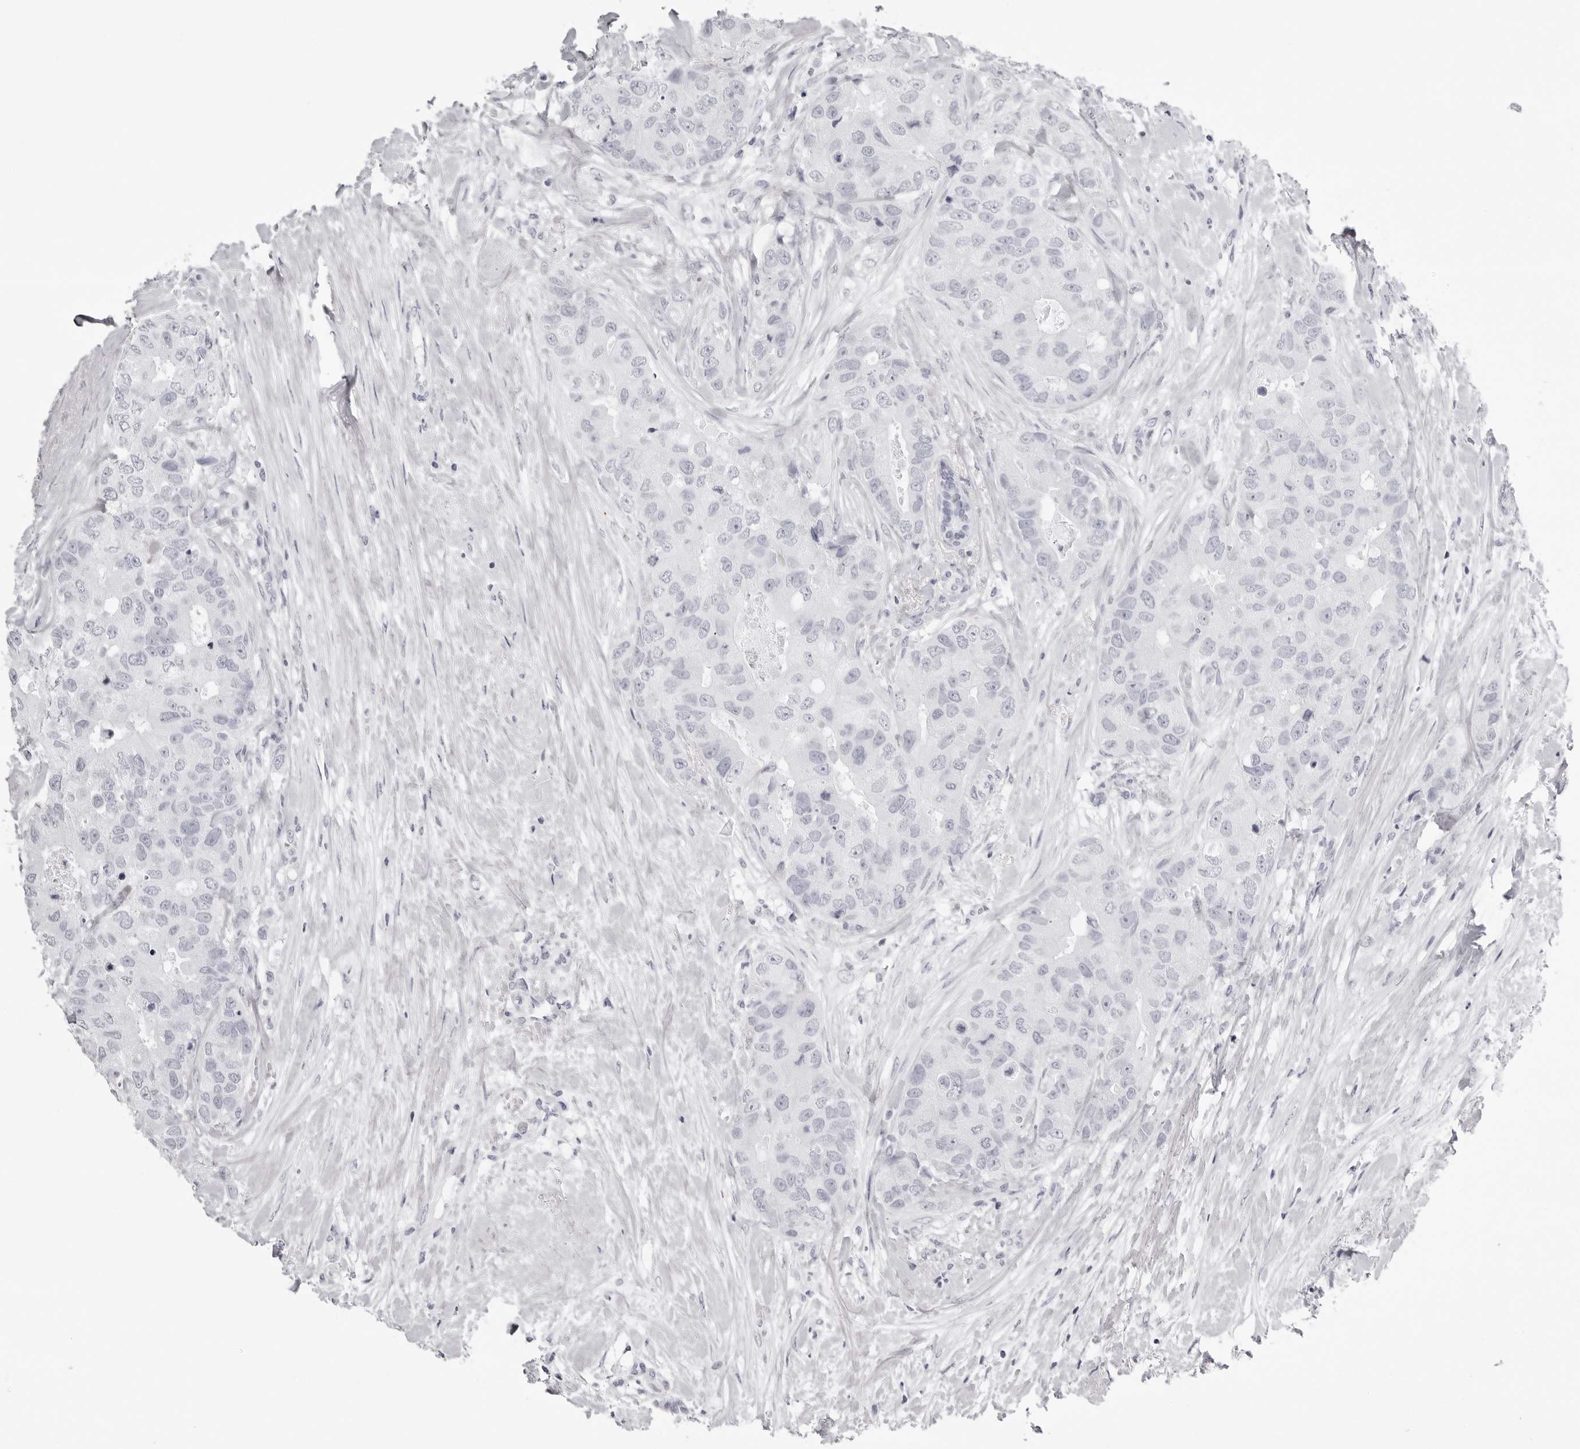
{"staining": {"intensity": "negative", "quantity": "none", "location": "none"}, "tissue": "breast cancer", "cell_type": "Tumor cells", "image_type": "cancer", "snomed": [{"axis": "morphology", "description": "Duct carcinoma"}, {"axis": "topography", "description": "Breast"}], "caption": "Immunohistochemistry (IHC) of human breast cancer exhibits no positivity in tumor cells.", "gene": "CST1", "patient": {"sex": "female", "age": 62}}